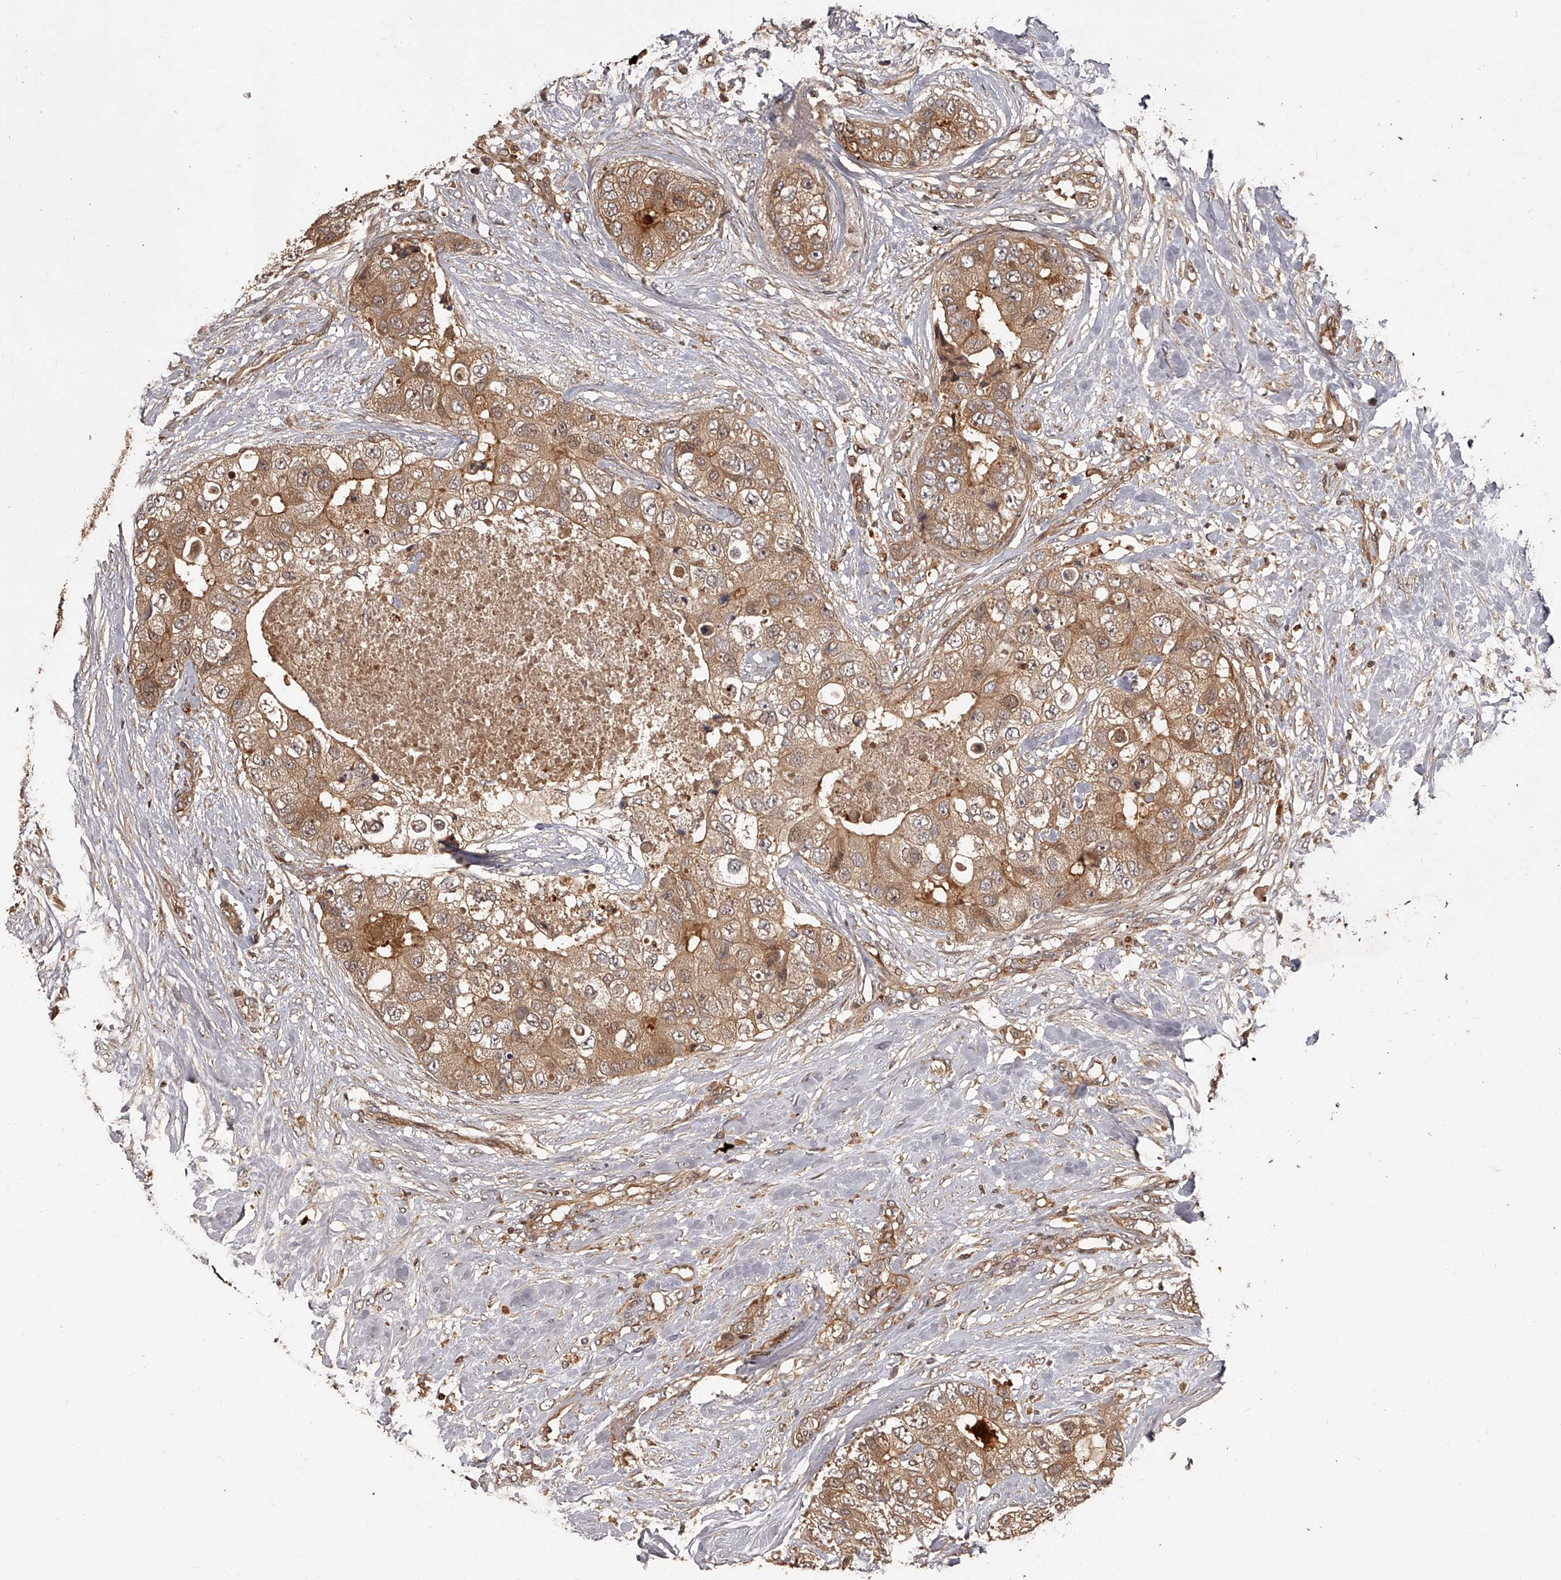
{"staining": {"intensity": "moderate", "quantity": ">75%", "location": "cytoplasmic/membranous"}, "tissue": "breast cancer", "cell_type": "Tumor cells", "image_type": "cancer", "snomed": [{"axis": "morphology", "description": "Duct carcinoma"}, {"axis": "topography", "description": "Breast"}], "caption": "Moderate cytoplasmic/membranous protein expression is appreciated in approximately >75% of tumor cells in breast invasive ductal carcinoma. Immunohistochemistry stains the protein in brown and the nuclei are stained blue.", "gene": "CRYZL1", "patient": {"sex": "female", "age": 62}}